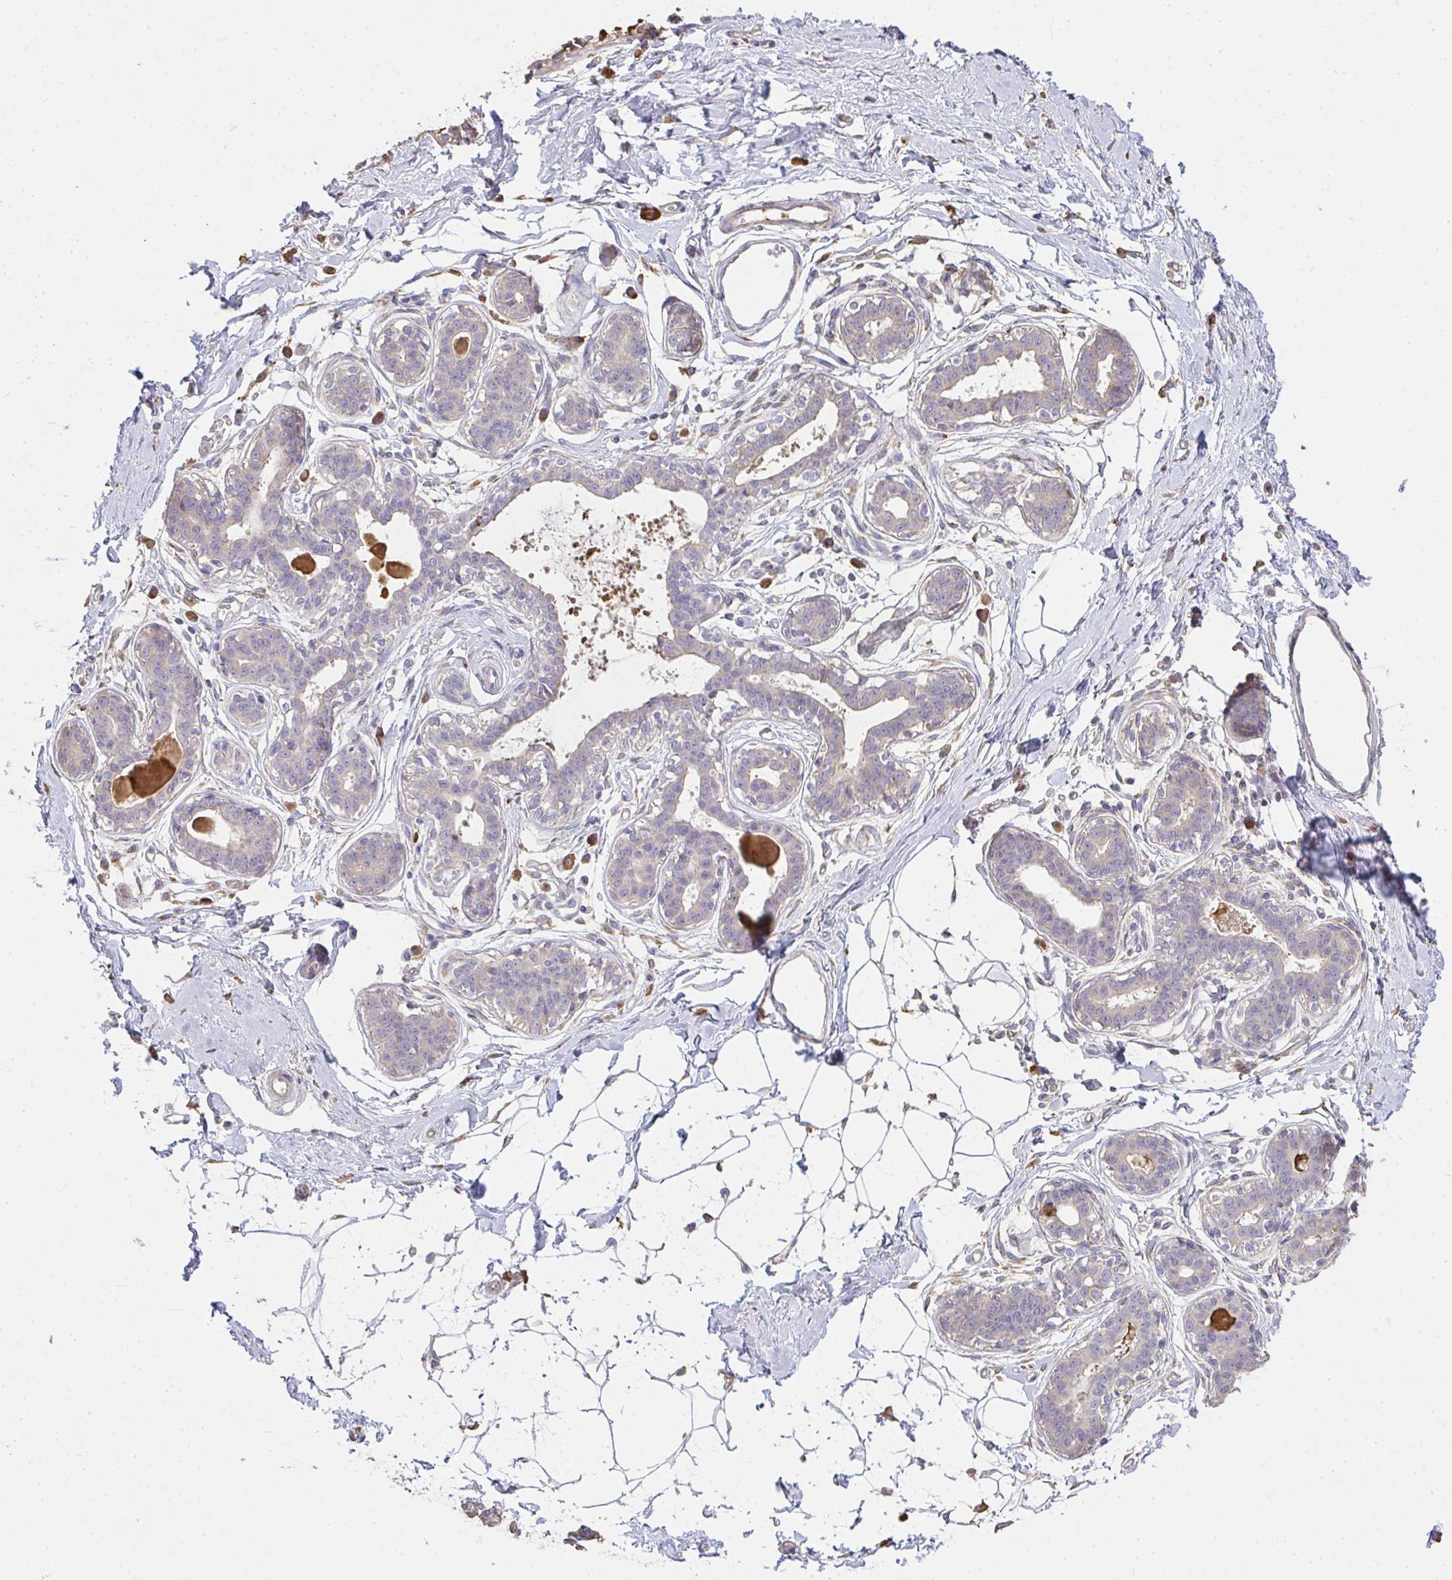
{"staining": {"intensity": "negative", "quantity": "none", "location": "none"}, "tissue": "breast", "cell_type": "Adipocytes", "image_type": "normal", "snomed": [{"axis": "morphology", "description": "Normal tissue, NOS"}, {"axis": "topography", "description": "Breast"}], "caption": "Image shows no significant protein staining in adipocytes of unremarkable breast. (DAB immunohistochemistry with hematoxylin counter stain).", "gene": "BRINP3", "patient": {"sex": "female", "age": 45}}